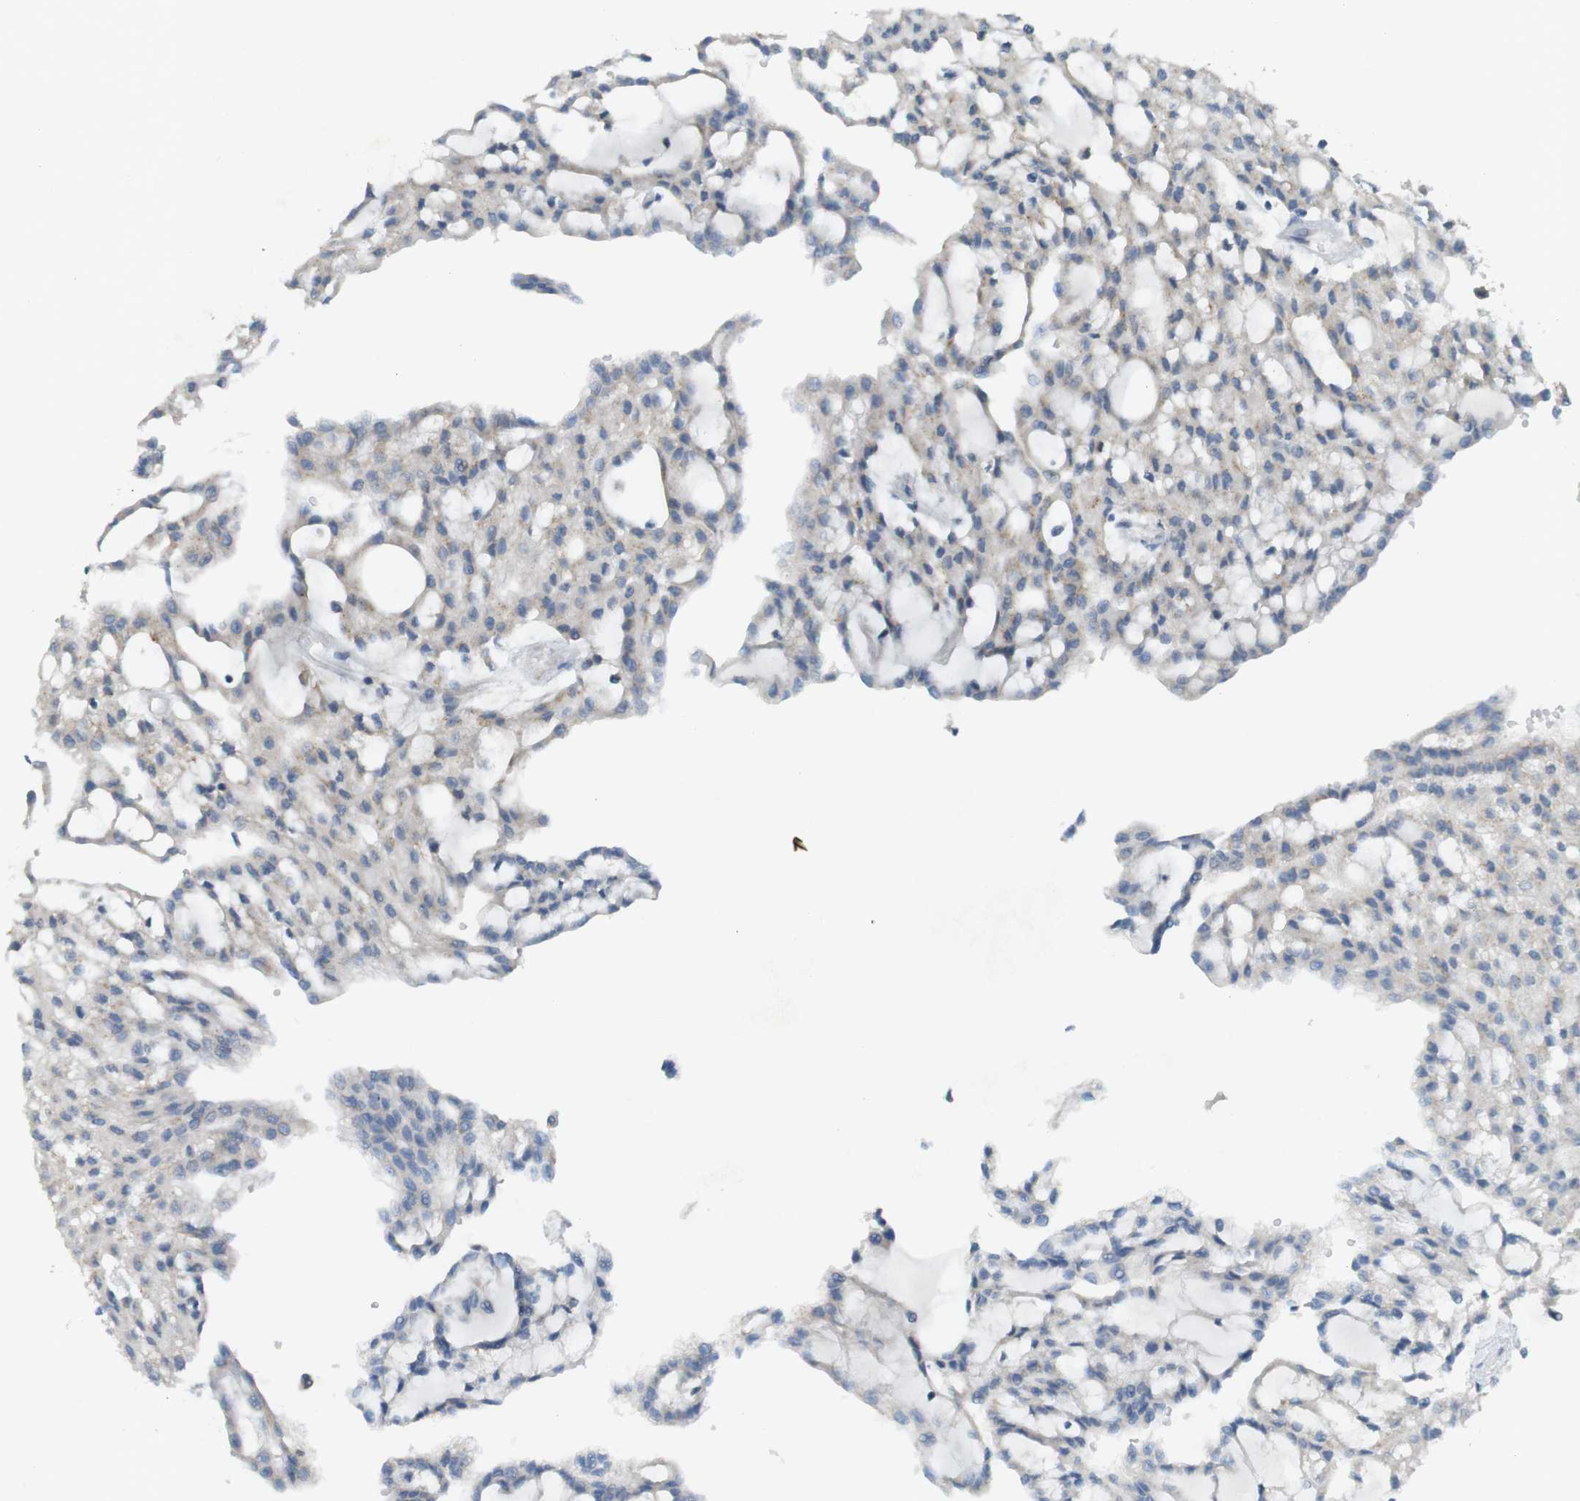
{"staining": {"intensity": "weak", "quantity": "<25%", "location": "cytoplasmic/membranous"}, "tissue": "renal cancer", "cell_type": "Tumor cells", "image_type": "cancer", "snomed": [{"axis": "morphology", "description": "Adenocarcinoma, NOS"}, {"axis": "topography", "description": "Kidney"}], "caption": "This is a photomicrograph of immunohistochemistry staining of renal adenocarcinoma, which shows no expression in tumor cells.", "gene": "UGT8", "patient": {"sex": "male", "age": 63}}